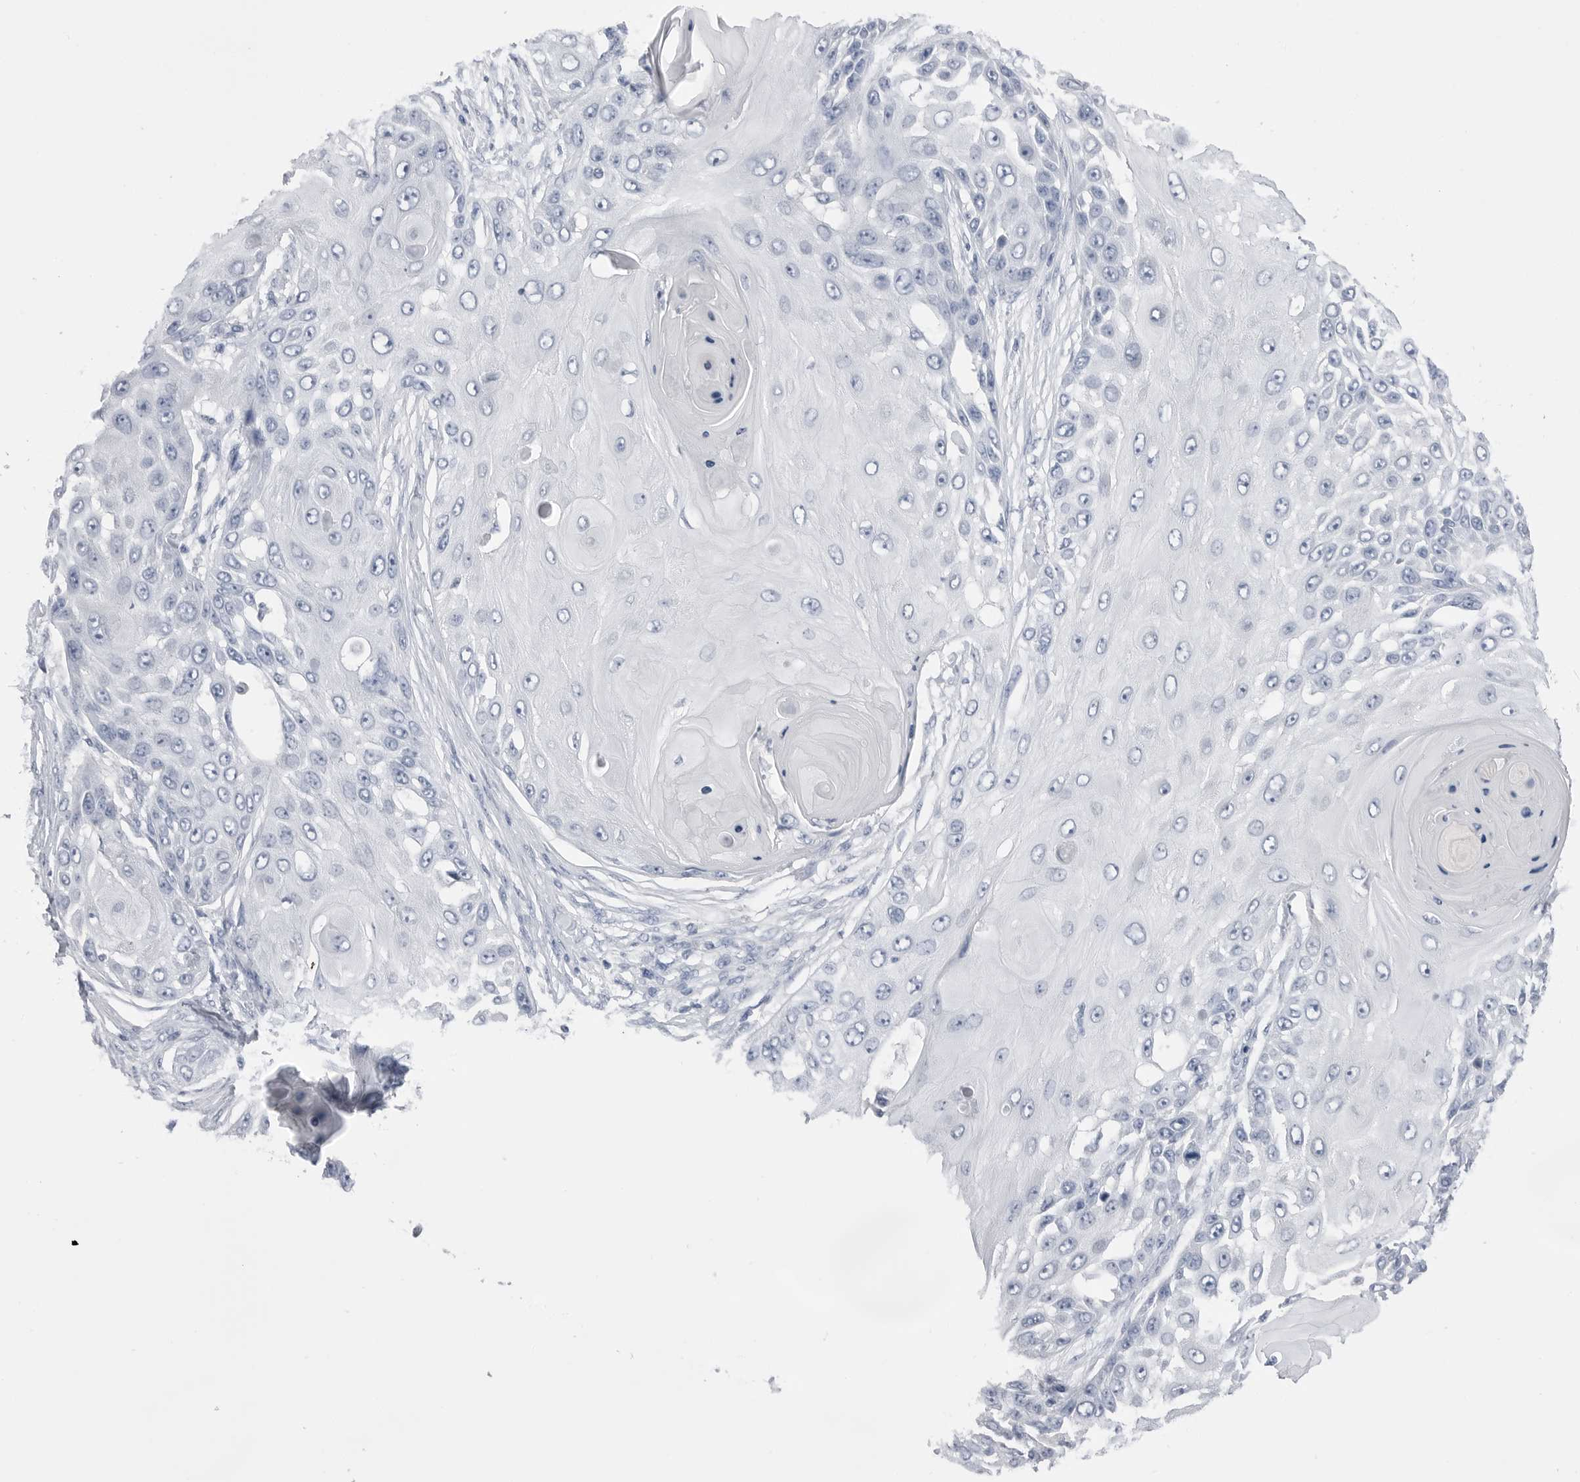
{"staining": {"intensity": "negative", "quantity": "none", "location": "none"}, "tissue": "skin cancer", "cell_type": "Tumor cells", "image_type": "cancer", "snomed": [{"axis": "morphology", "description": "Squamous cell carcinoma, NOS"}, {"axis": "topography", "description": "Skin"}], "caption": "The image exhibits no significant positivity in tumor cells of skin cancer (squamous cell carcinoma).", "gene": "ABHD12", "patient": {"sex": "female", "age": 44}}